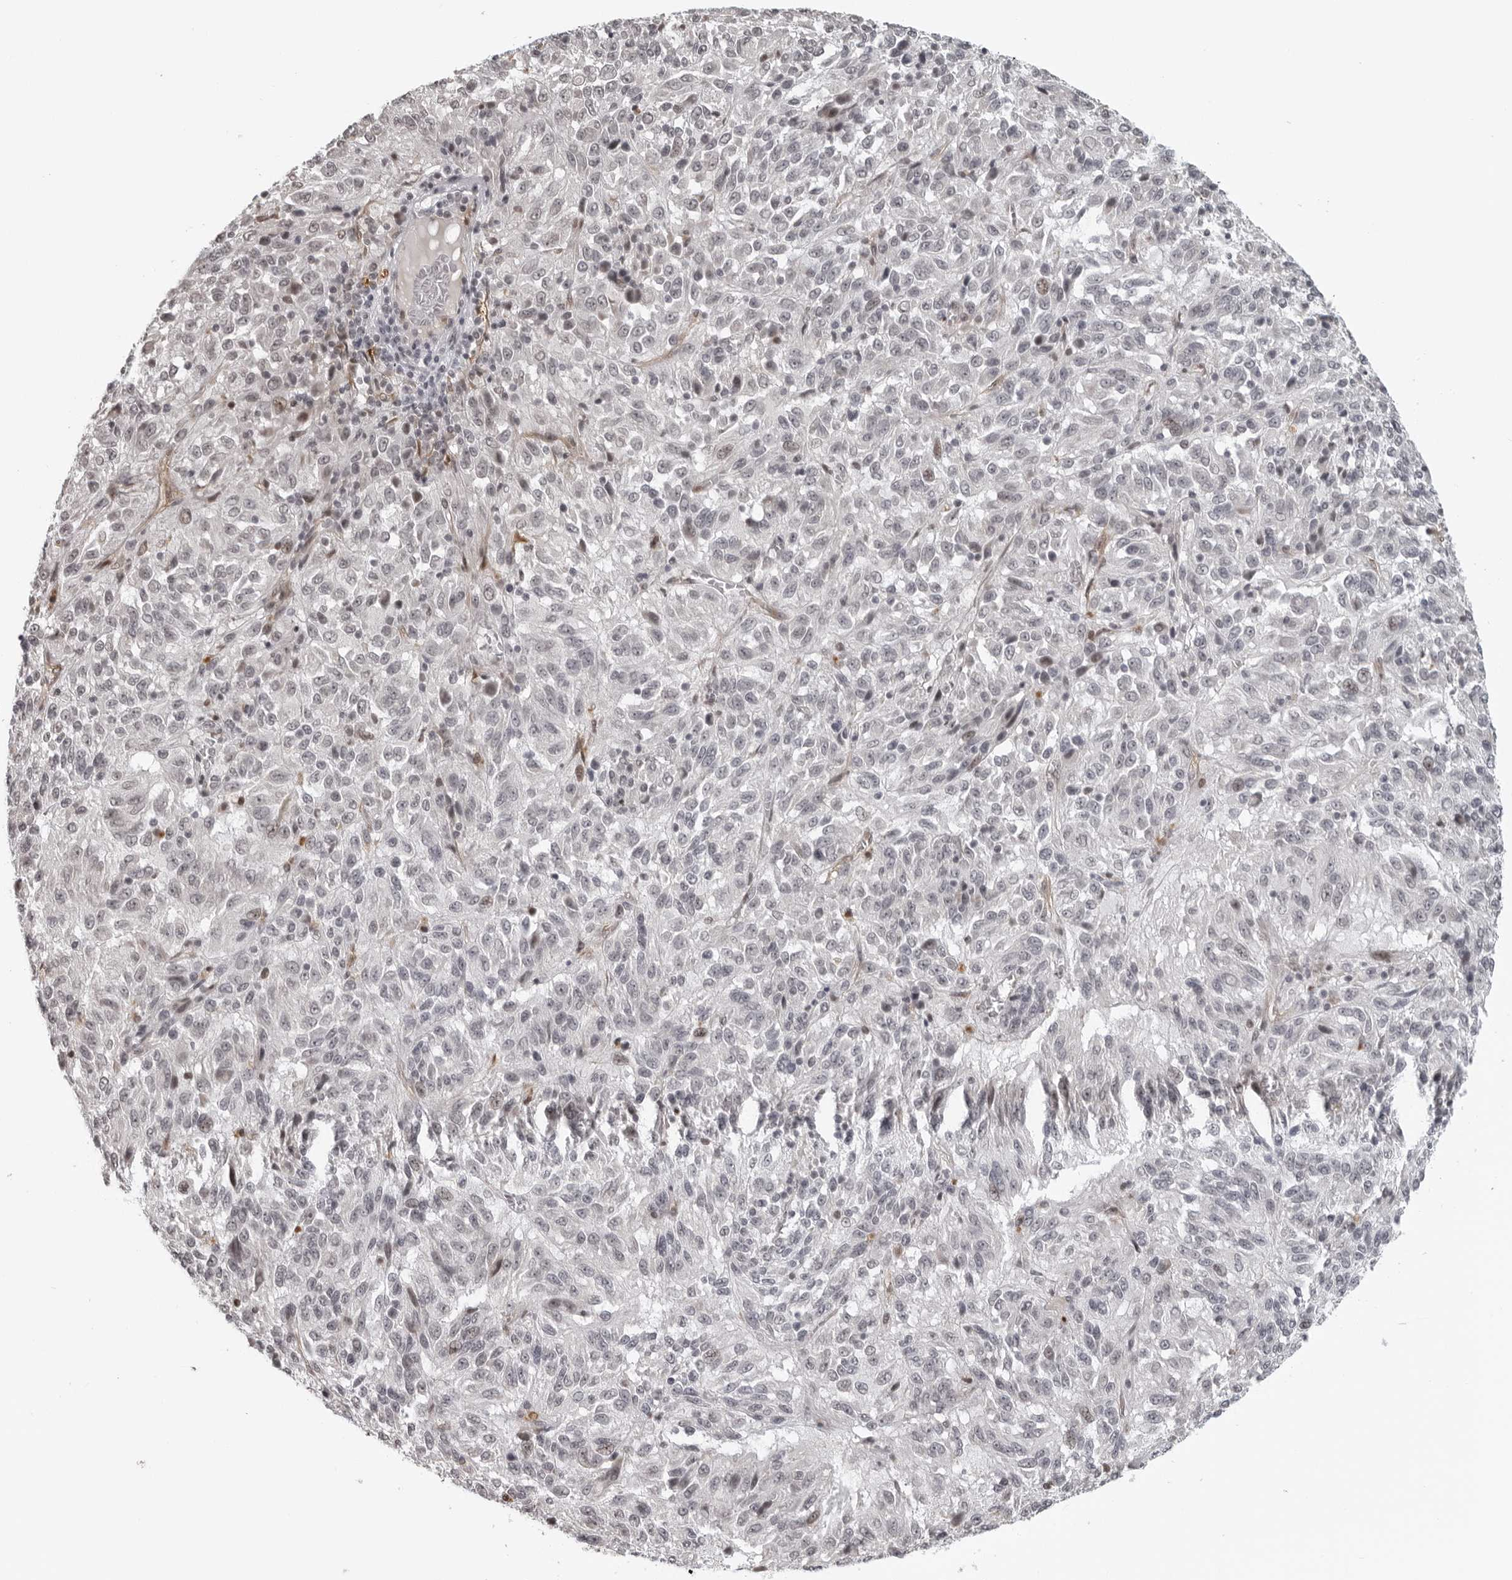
{"staining": {"intensity": "negative", "quantity": "none", "location": "none"}, "tissue": "melanoma", "cell_type": "Tumor cells", "image_type": "cancer", "snomed": [{"axis": "morphology", "description": "Malignant melanoma, Metastatic site"}, {"axis": "topography", "description": "Lung"}], "caption": "High power microscopy micrograph of an immunohistochemistry (IHC) image of melanoma, revealing no significant positivity in tumor cells.", "gene": "MAF", "patient": {"sex": "male", "age": 64}}